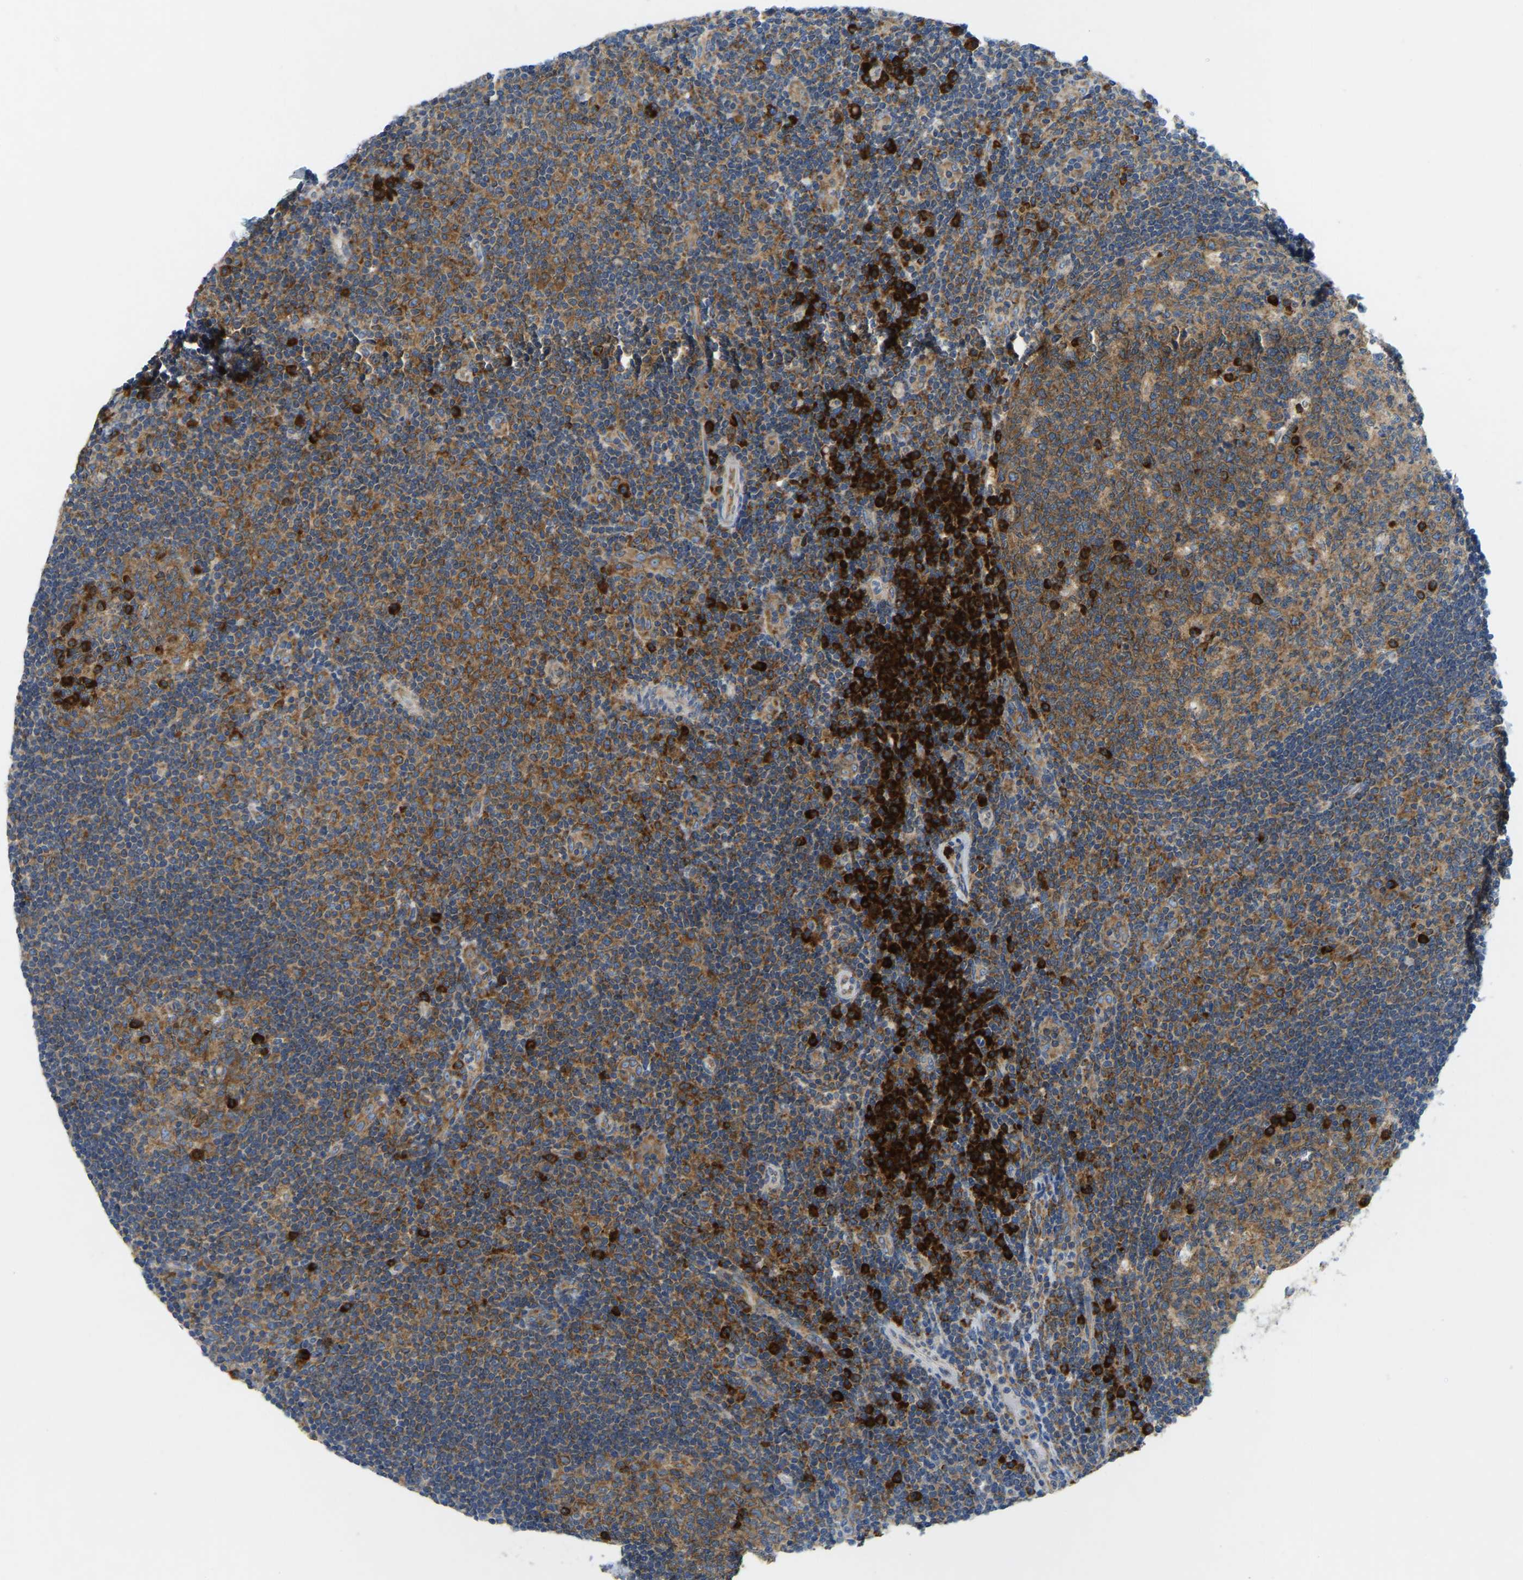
{"staining": {"intensity": "moderate", "quantity": ">75%", "location": "cytoplasmic/membranous"}, "tissue": "tonsil", "cell_type": "Germinal center cells", "image_type": "normal", "snomed": [{"axis": "morphology", "description": "Normal tissue, NOS"}, {"axis": "topography", "description": "Tonsil"}], "caption": "DAB (3,3'-diaminobenzidine) immunohistochemical staining of benign tonsil demonstrates moderate cytoplasmic/membranous protein staining in approximately >75% of germinal center cells. The protein of interest is shown in brown color, while the nuclei are stained blue.", "gene": "SND1", "patient": {"sex": "female", "age": 40}}